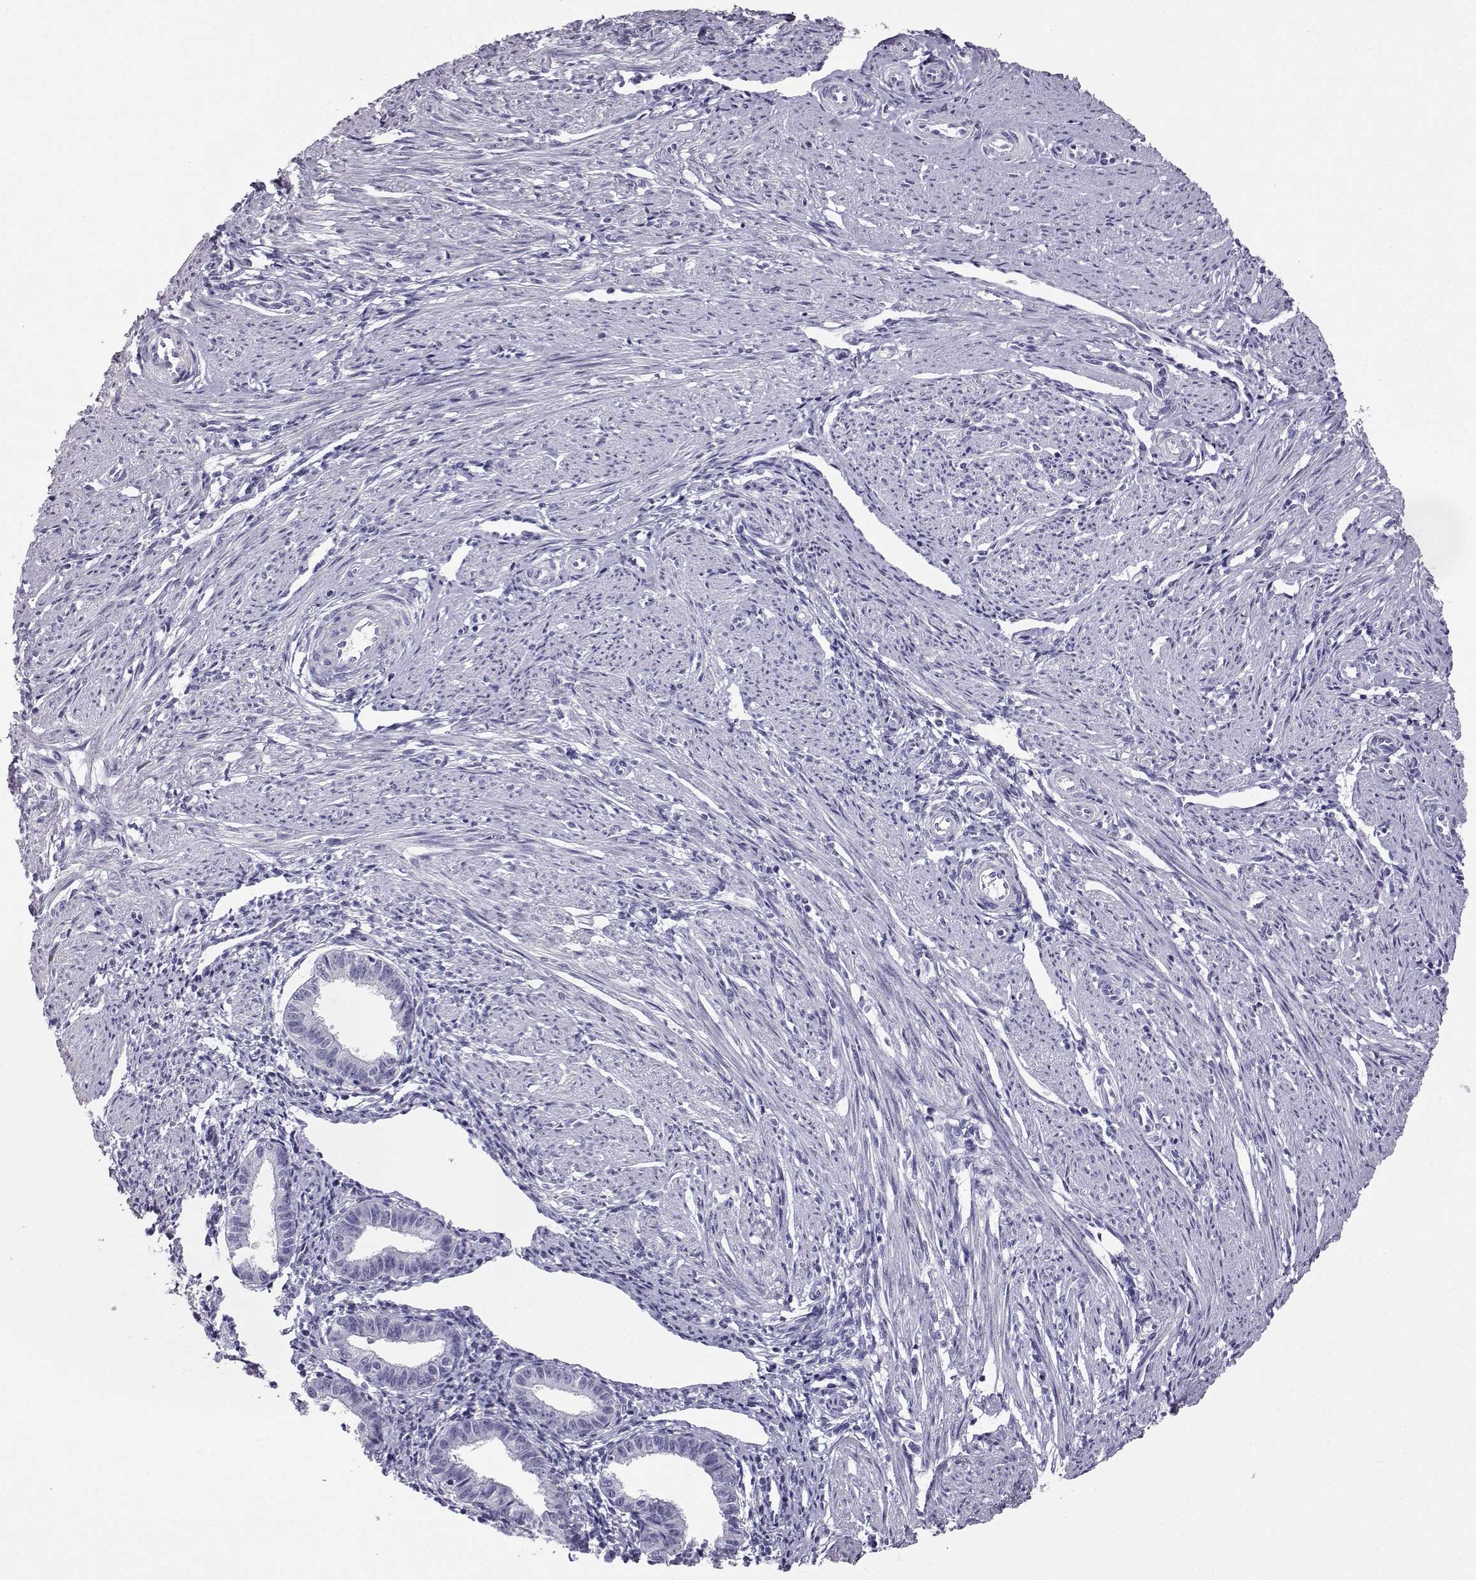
{"staining": {"intensity": "negative", "quantity": "none", "location": "none"}, "tissue": "endometrium", "cell_type": "Cells in endometrial stroma", "image_type": "normal", "snomed": [{"axis": "morphology", "description": "Normal tissue, NOS"}, {"axis": "topography", "description": "Endometrium"}], "caption": "Protein analysis of normal endometrium demonstrates no significant positivity in cells in endometrial stroma.", "gene": "AKR1B1", "patient": {"sex": "female", "age": 37}}